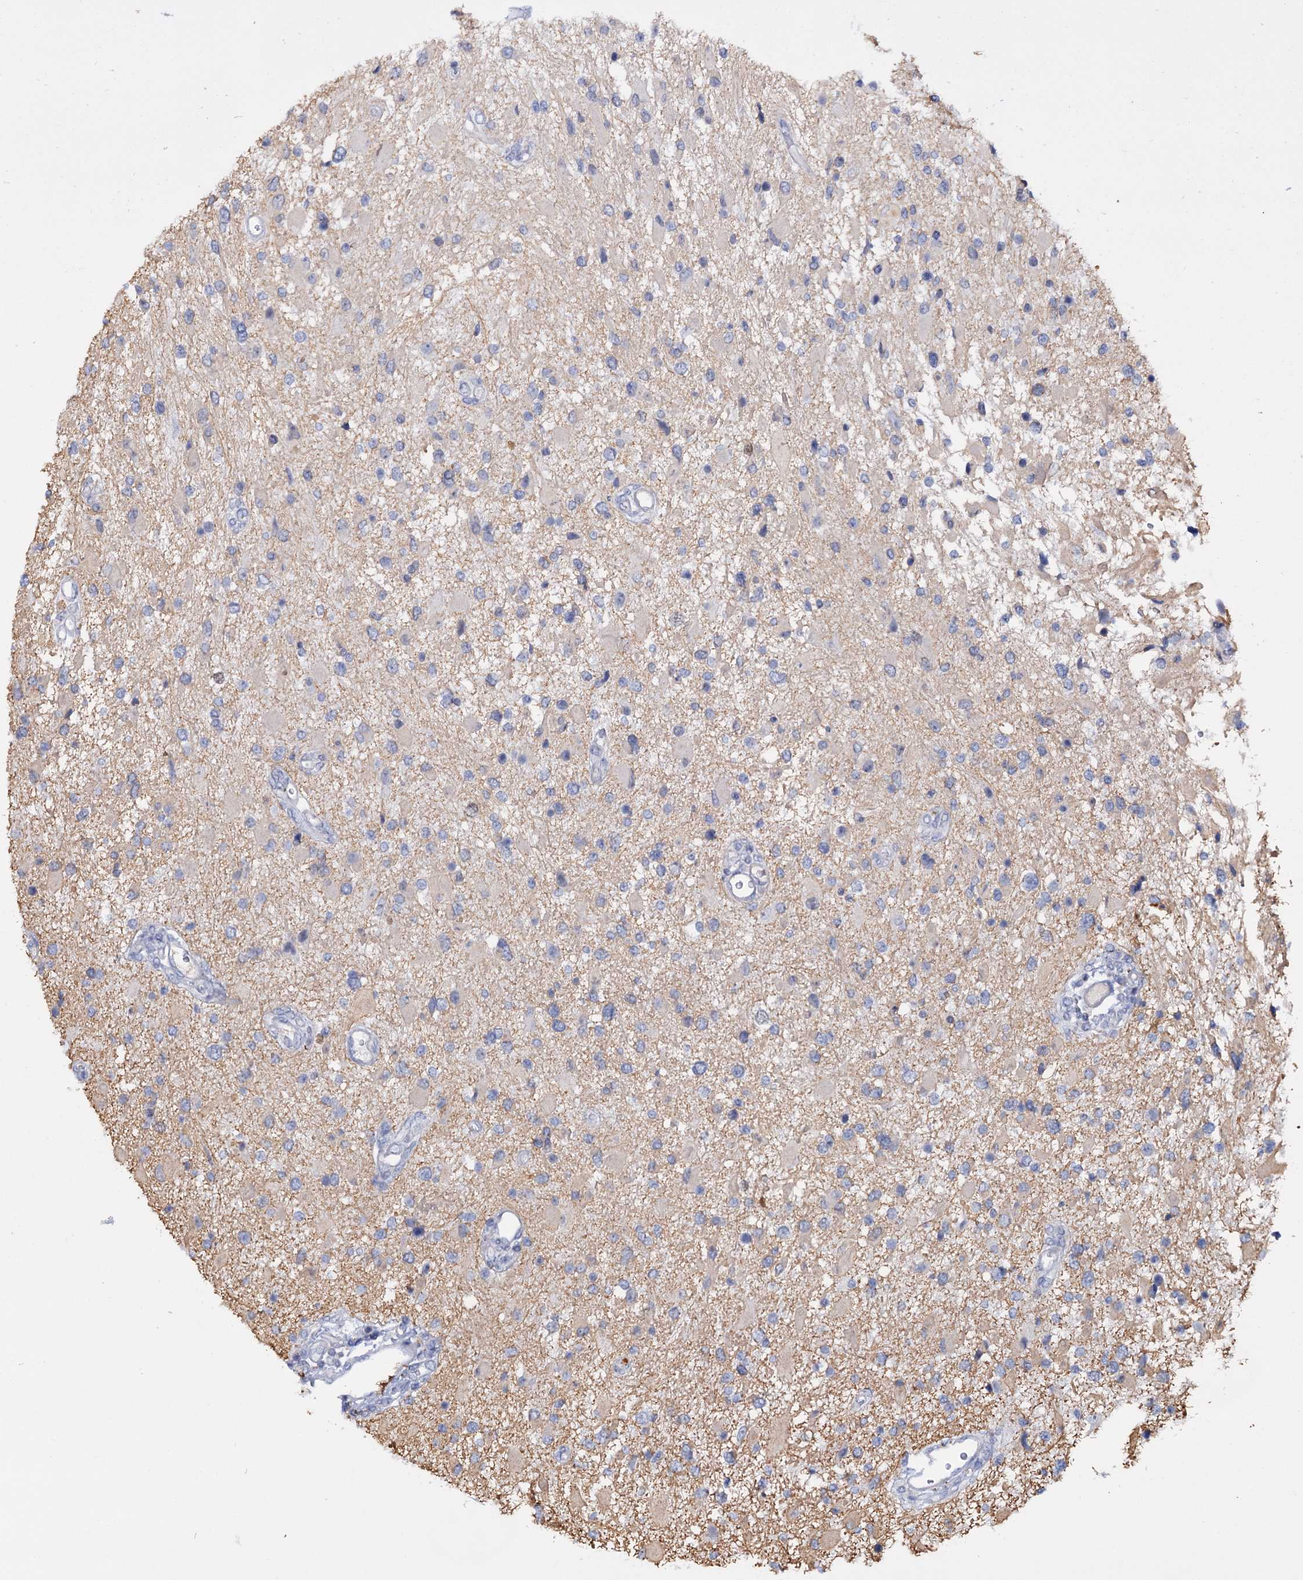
{"staining": {"intensity": "negative", "quantity": "none", "location": "none"}, "tissue": "glioma", "cell_type": "Tumor cells", "image_type": "cancer", "snomed": [{"axis": "morphology", "description": "Glioma, malignant, High grade"}, {"axis": "topography", "description": "Brain"}], "caption": "Malignant glioma (high-grade) was stained to show a protein in brown. There is no significant positivity in tumor cells.", "gene": "FAM111B", "patient": {"sex": "male", "age": 53}}